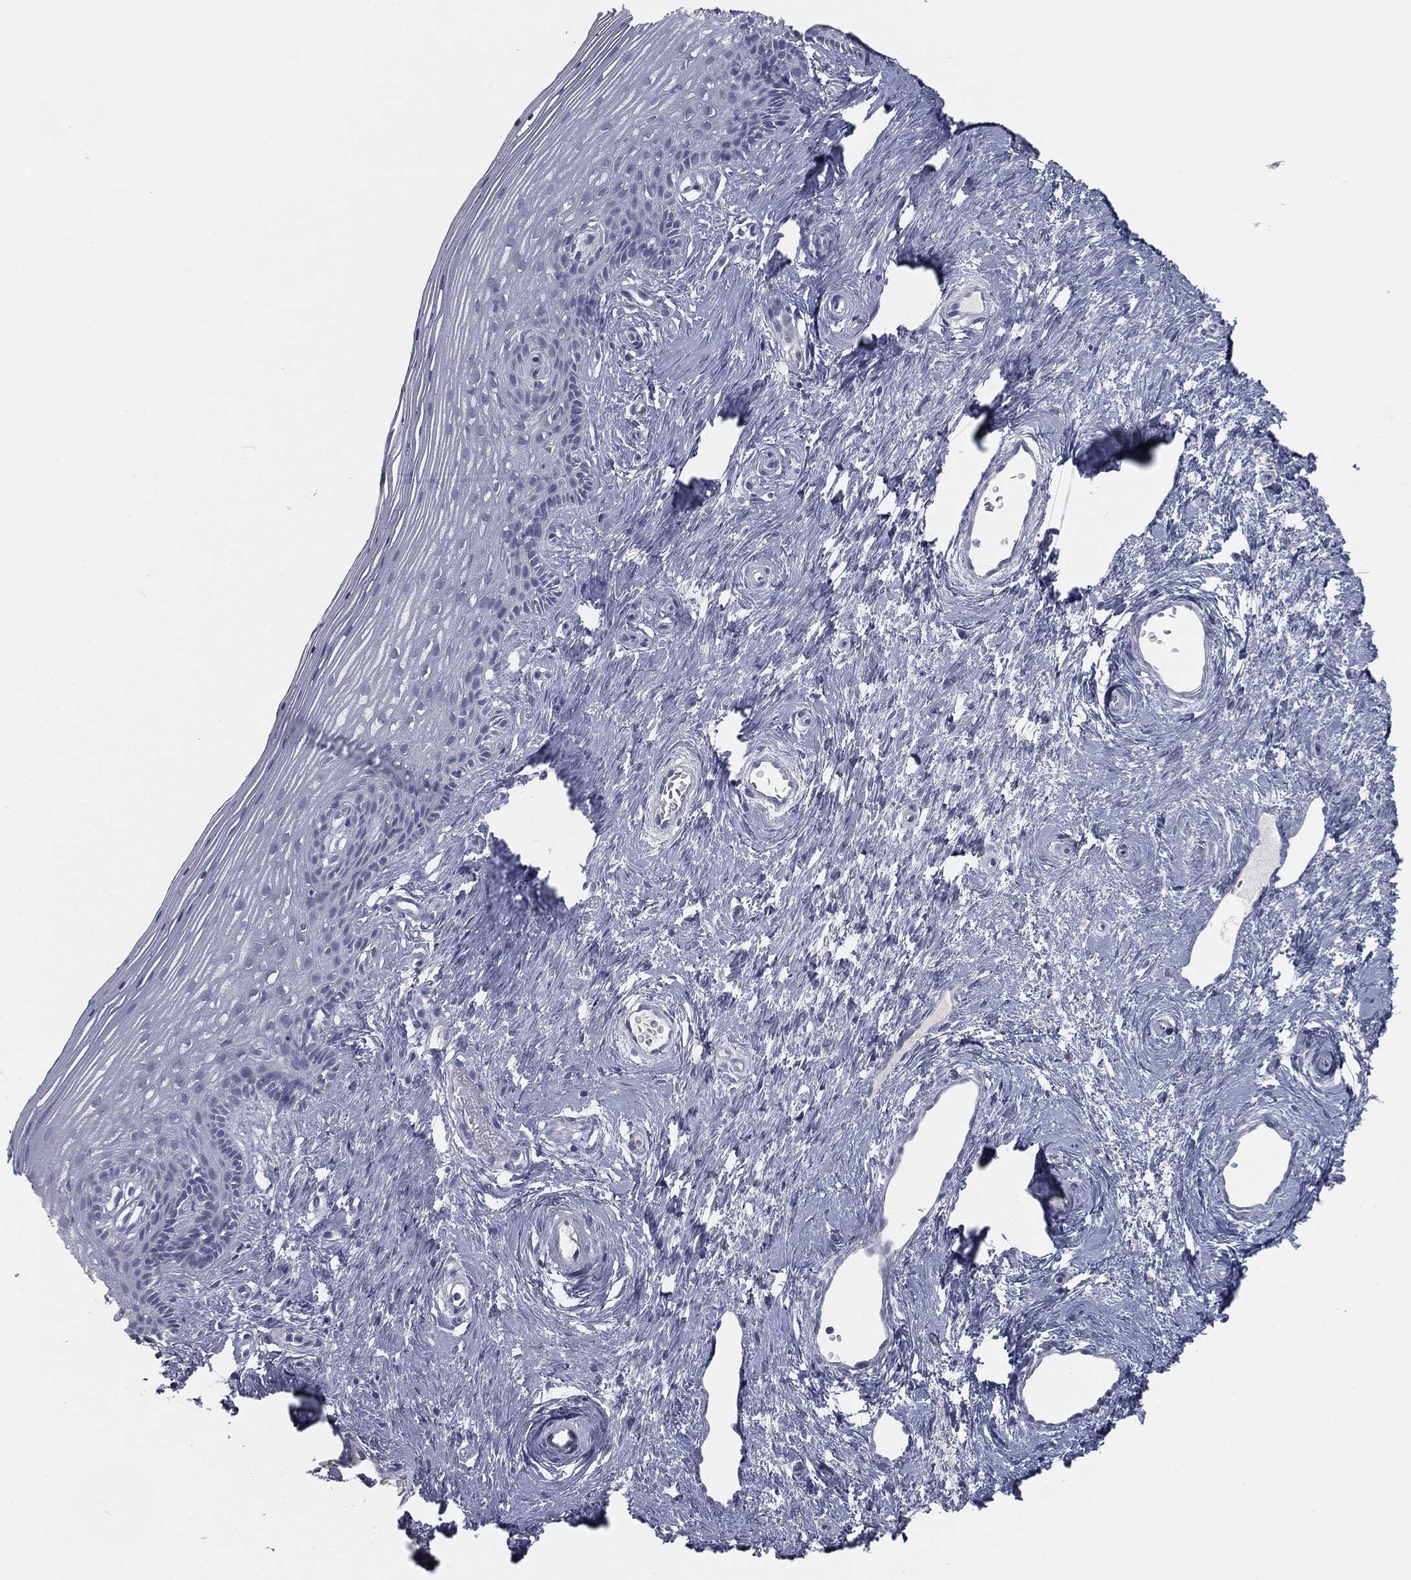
{"staining": {"intensity": "negative", "quantity": "none", "location": "none"}, "tissue": "vagina", "cell_type": "Squamous epithelial cells", "image_type": "normal", "snomed": [{"axis": "morphology", "description": "Normal tissue, NOS"}, {"axis": "topography", "description": "Vagina"}], "caption": "Immunohistochemistry of benign vagina exhibits no expression in squamous epithelial cells. Nuclei are stained in blue.", "gene": "PRAME", "patient": {"sex": "female", "age": 45}}